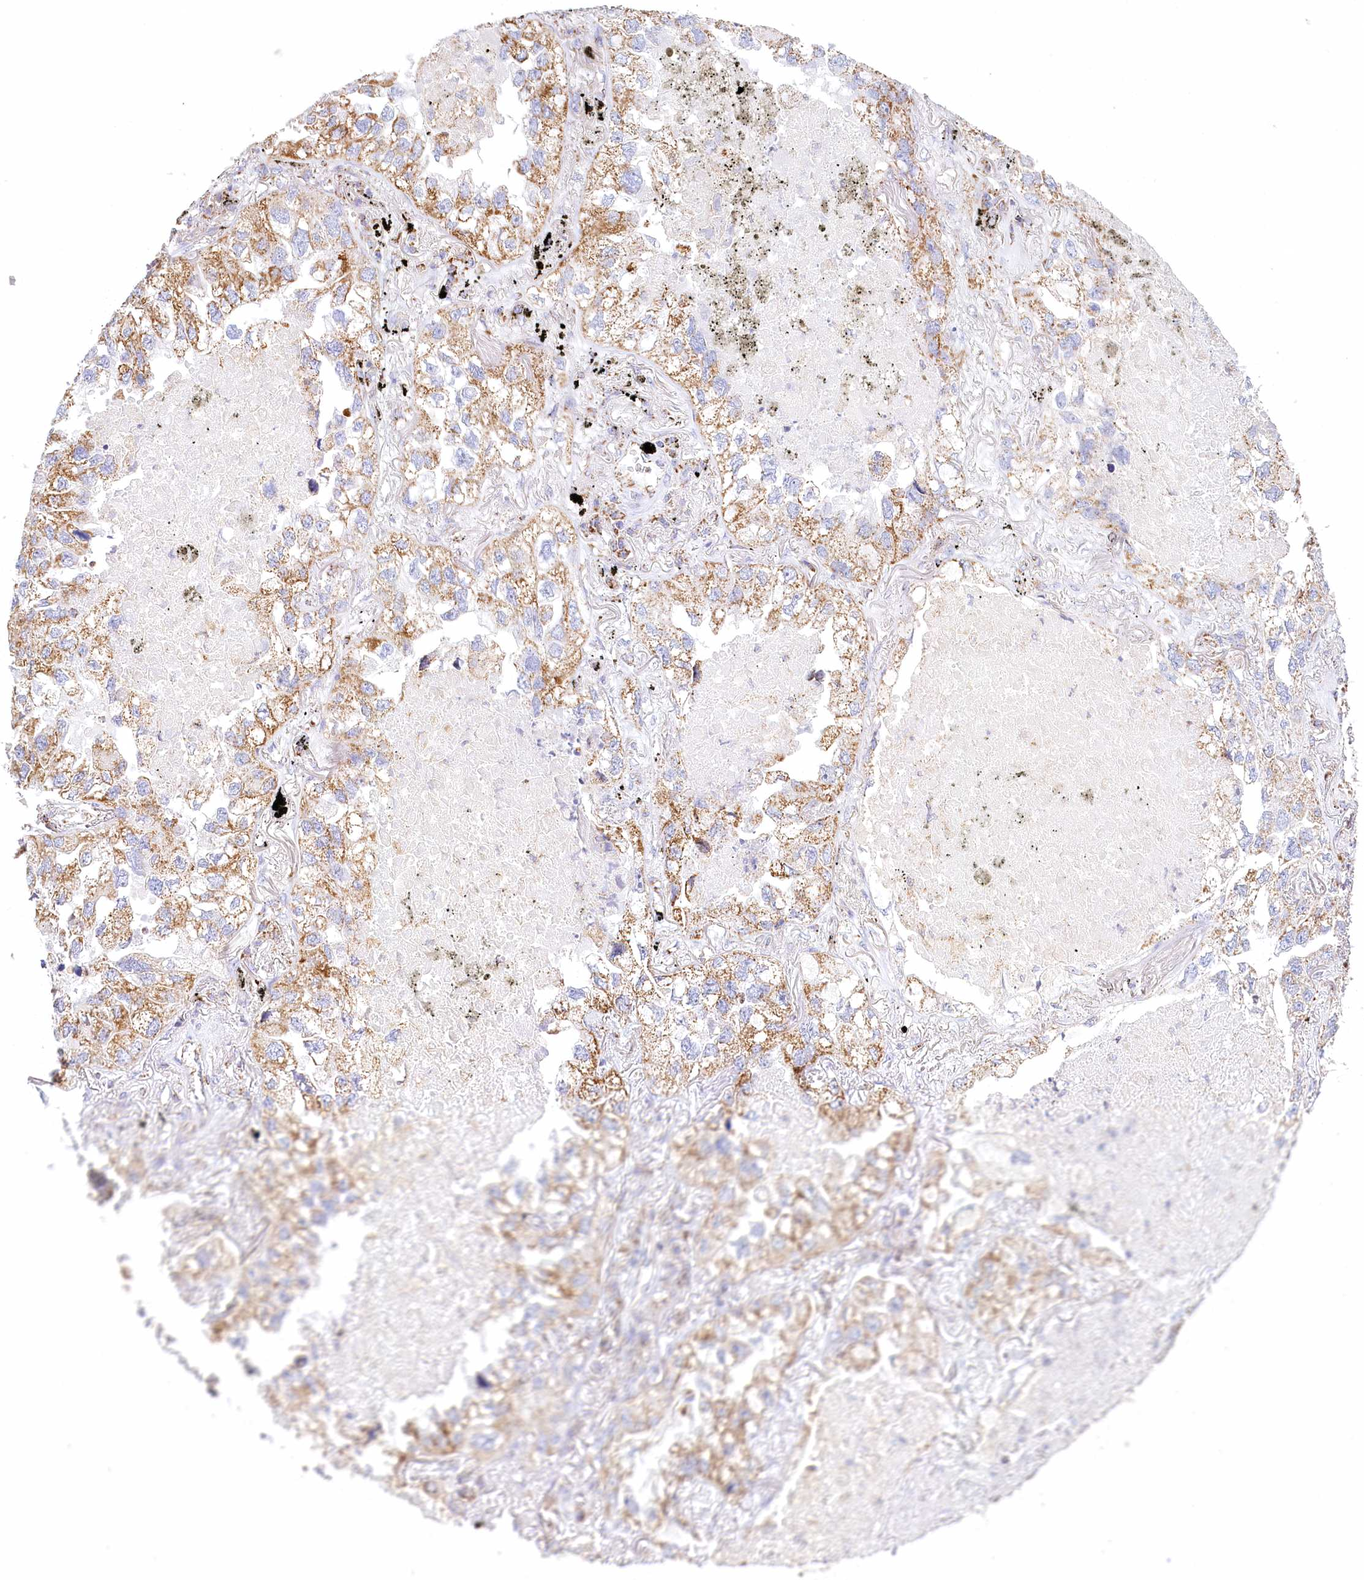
{"staining": {"intensity": "moderate", "quantity": ">75%", "location": "cytoplasmic/membranous"}, "tissue": "lung cancer", "cell_type": "Tumor cells", "image_type": "cancer", "snomed": [{"axis": "morphology", "description": "Adenocarcinoma, NOS"}, {"axis": "topography", "description": "Lung"}], "caption": "High-magnification brightfield microscopy of lung cancer (adenocarcinoma) stained with DAB (3,3'-diaminobenzidine) (brown) and counterstained with hematoxylin (blue). tumor cells exhibit moderate cytoplasmic/membranous positivity is present in approximately>75% of cells.", "gene": "LSS", "patient": {"sex": "male", "age": 65}}